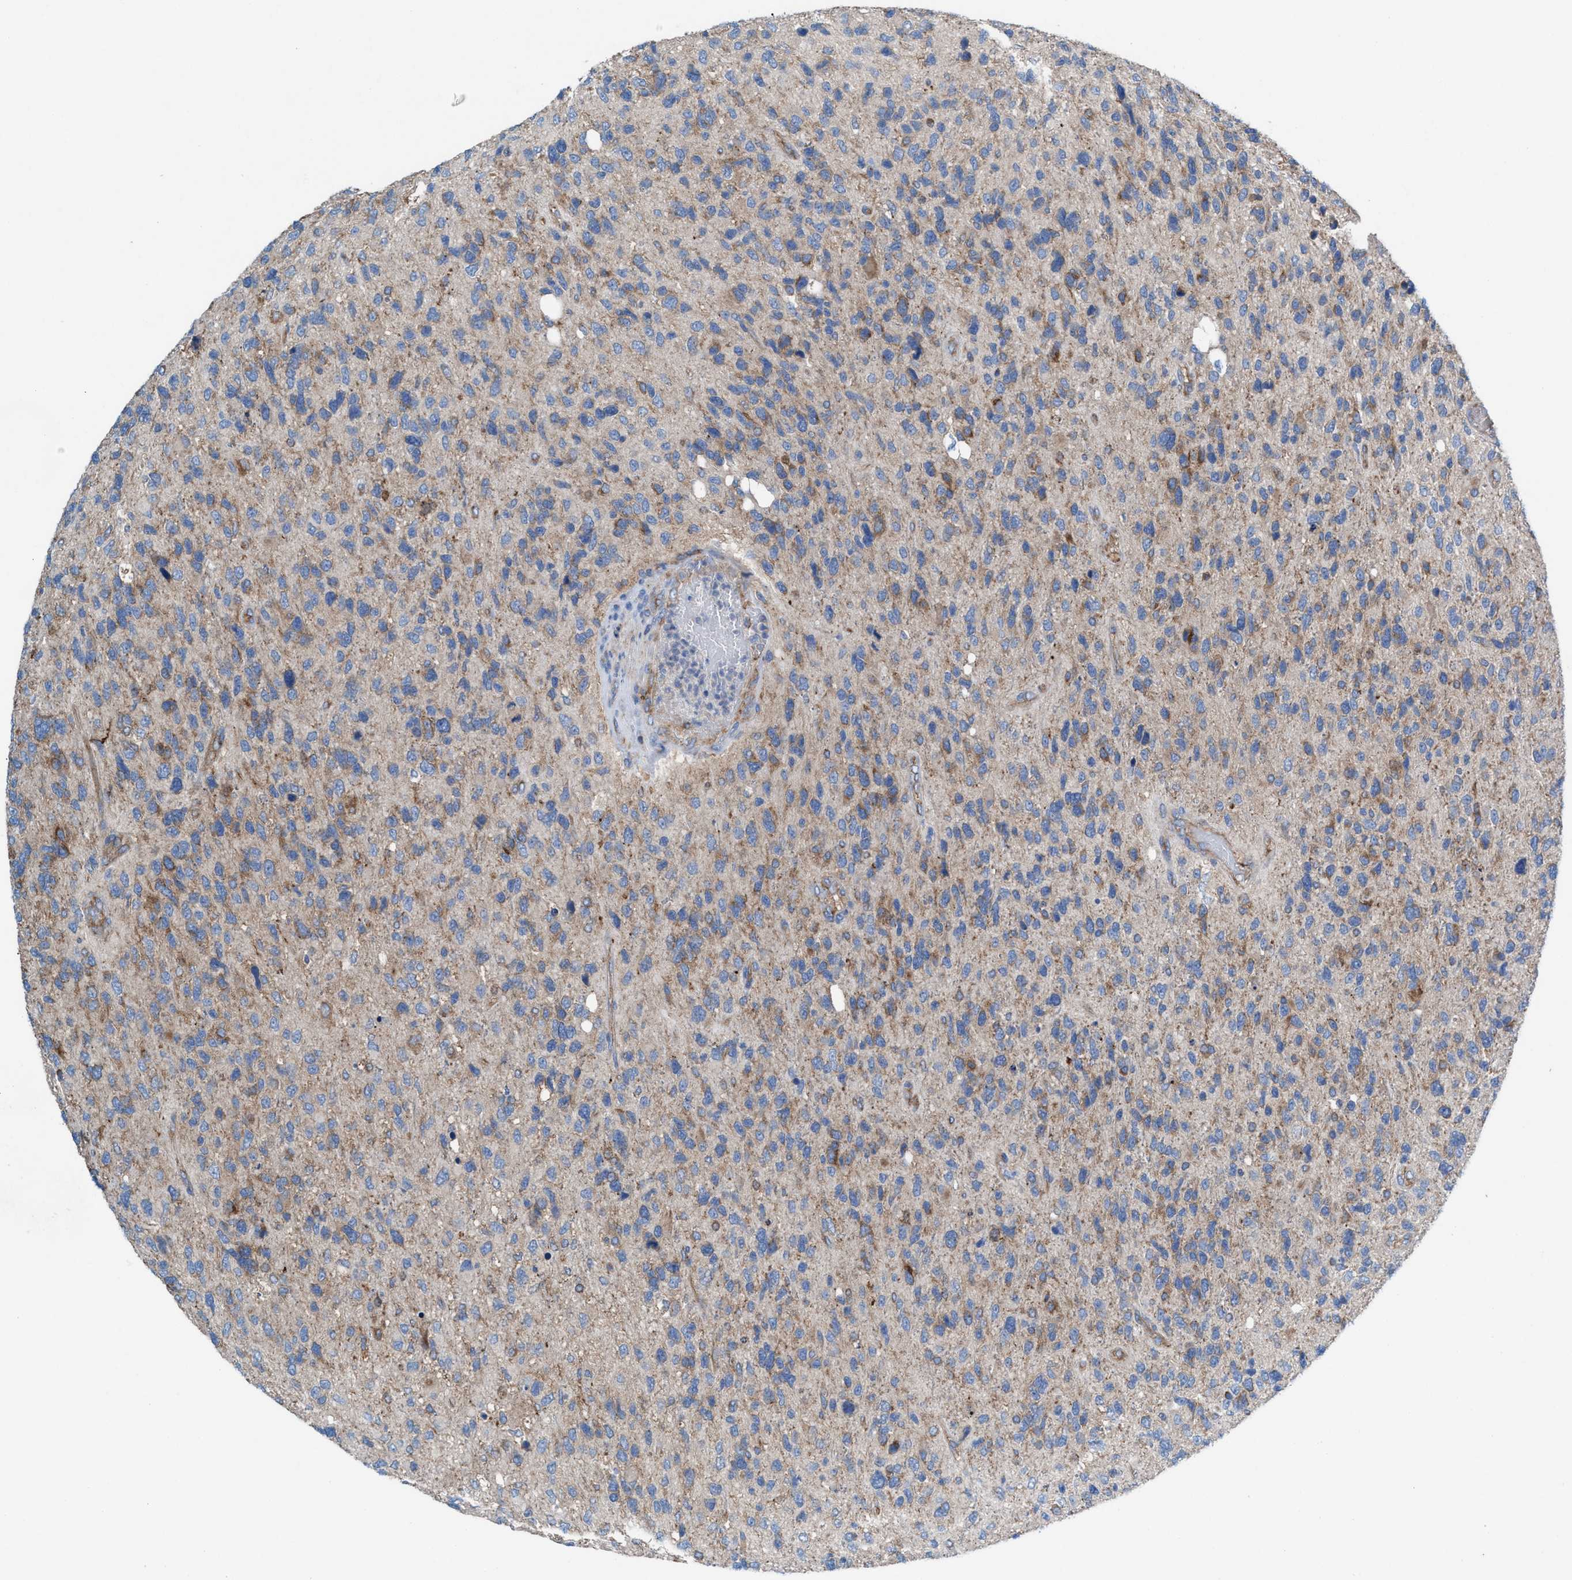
{"staining": {"intensity": "weak", "quantity": ">75%", "location": "cytoplasmic/membranous"}, "tissue": "glioma", "cell_type": "Tumor cells", "image_type": "cancer", "snomed": [{"axis": "morphology", "description": "Glioma, malignant, High grade"}, {"axis": "topography", "description": "Brain"}], "caption": "High-magnification brightfield microscopy of malignant glioma (high-grade) stained with DAB (3,3'-diaminobenzidine) (brown) and counterstained with hematoxylin (blue). tumor cells exhibit weak cytoplasmic/membranous positivity is present in approximately>75% of cells. (Brightfield microscopy of DAB IHC at high magnification).", "gene": "NYAP1", "patient": {"sex": "female", "age": 58}}